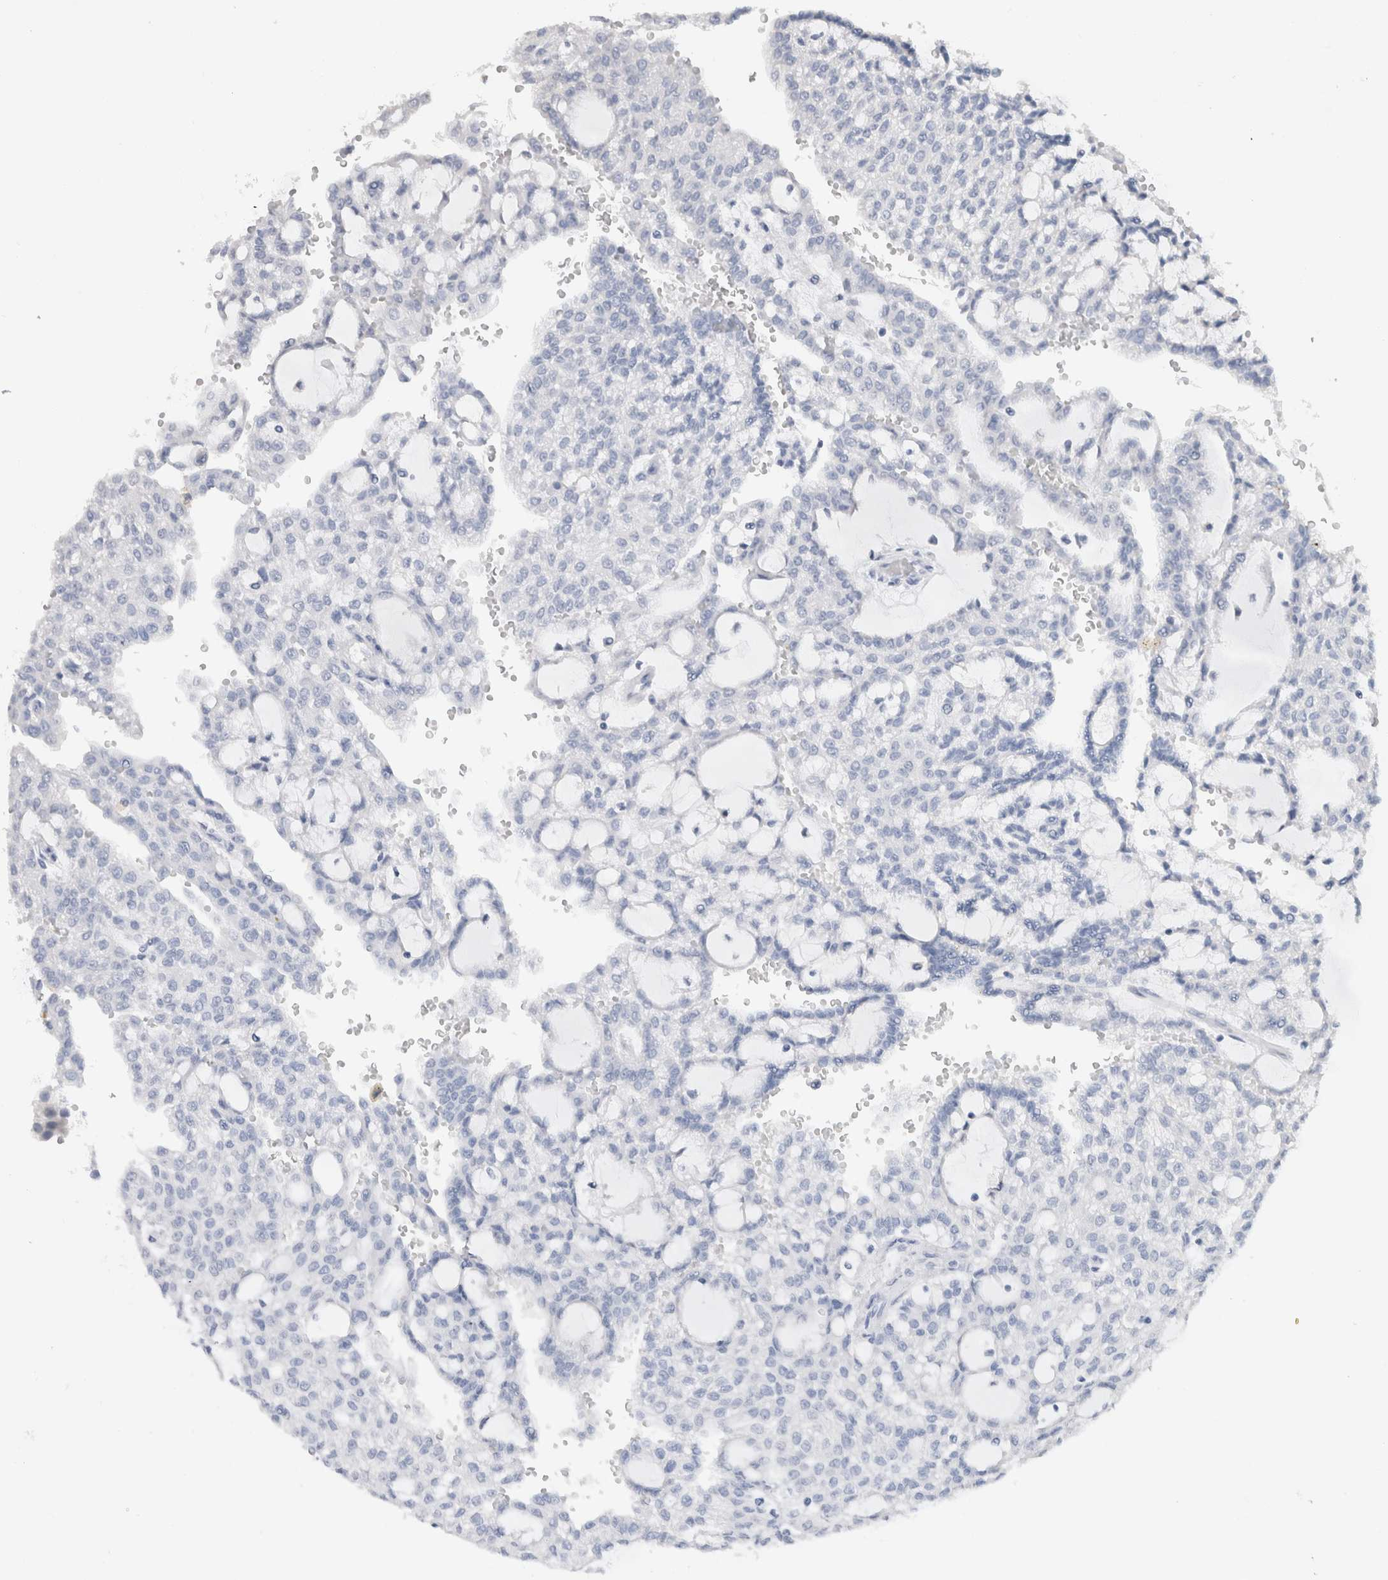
{"staining": {"intensity": "negative", "quantity": "none", "location": "none"}, "tissue": "renal cancer", "cell_type": "Tumor cells", "image_type": "cancer", "snomed": [{"axis": "morphology", "description": "Adenocarcinoma, NOS"}, {"axis": "topography", "description": "Kidney"}], "caption": "Tumor cells are negative for brown protein staining in renal cancer (adenocarcinoma).", "gene": "BCAN", "patient": {"sex": "male", "age": 63}}